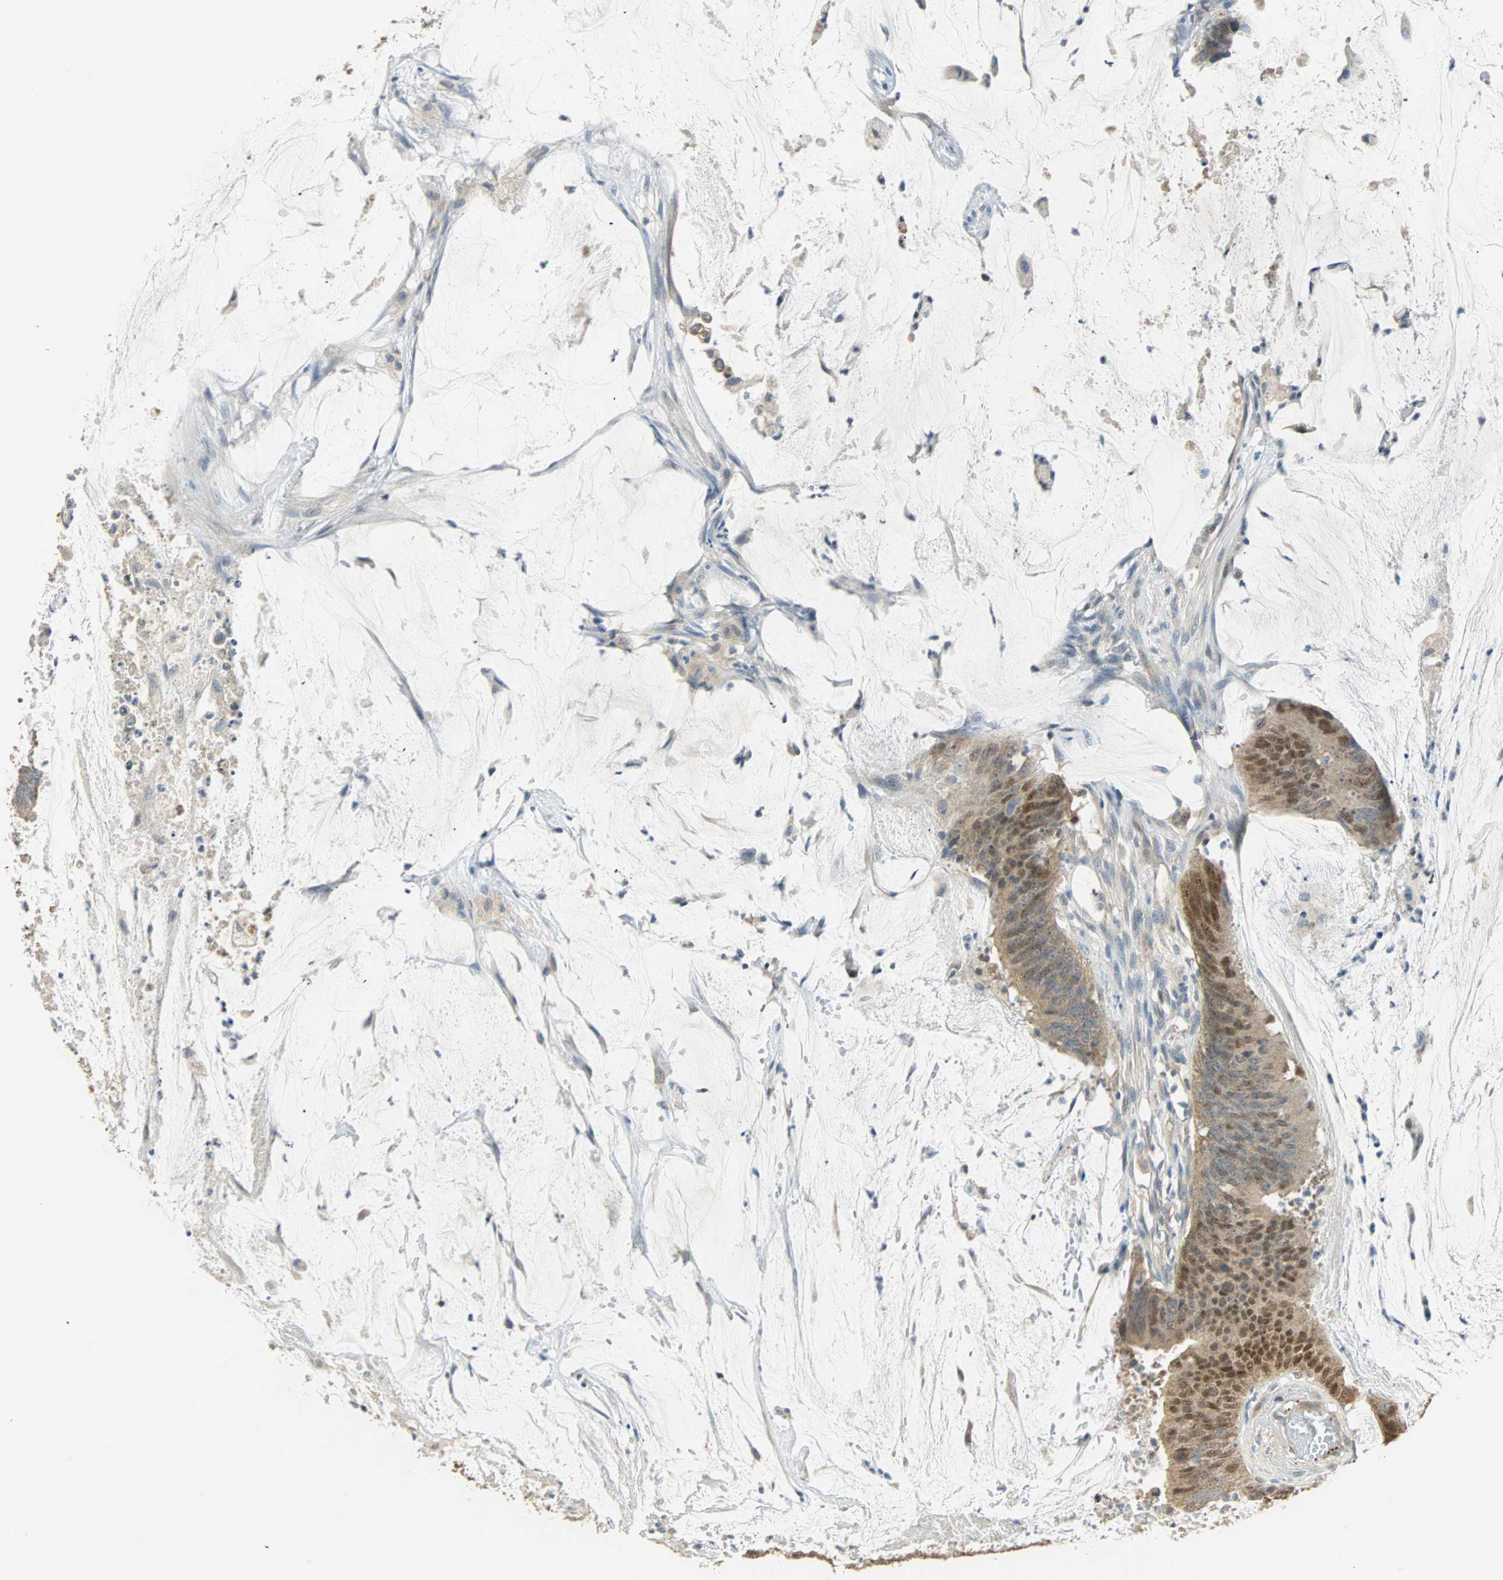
{"staining": {"intensity": "moderate", "quantity": ">75%", "location": "cytoplasmic/membranous,nuclear"}, "tissue": "colorectal cancer", "cell_type": "Tumor cells", "image_type": "cancer", "snomed": [{"axis": "morphology", "description": "Adenocarcinoma, NOS"}, {"axis": "topography", "description": "Rectum"}], "caption": "Immunohistochemical staining of colorectal adenocarcinoma demonstrates medium levels of moderate cytoplasmic/membranous and nuclear expression in about >75% of tumor cells.", "gene": "RAD18", "patient": {"sex": "female", "age": 66}}